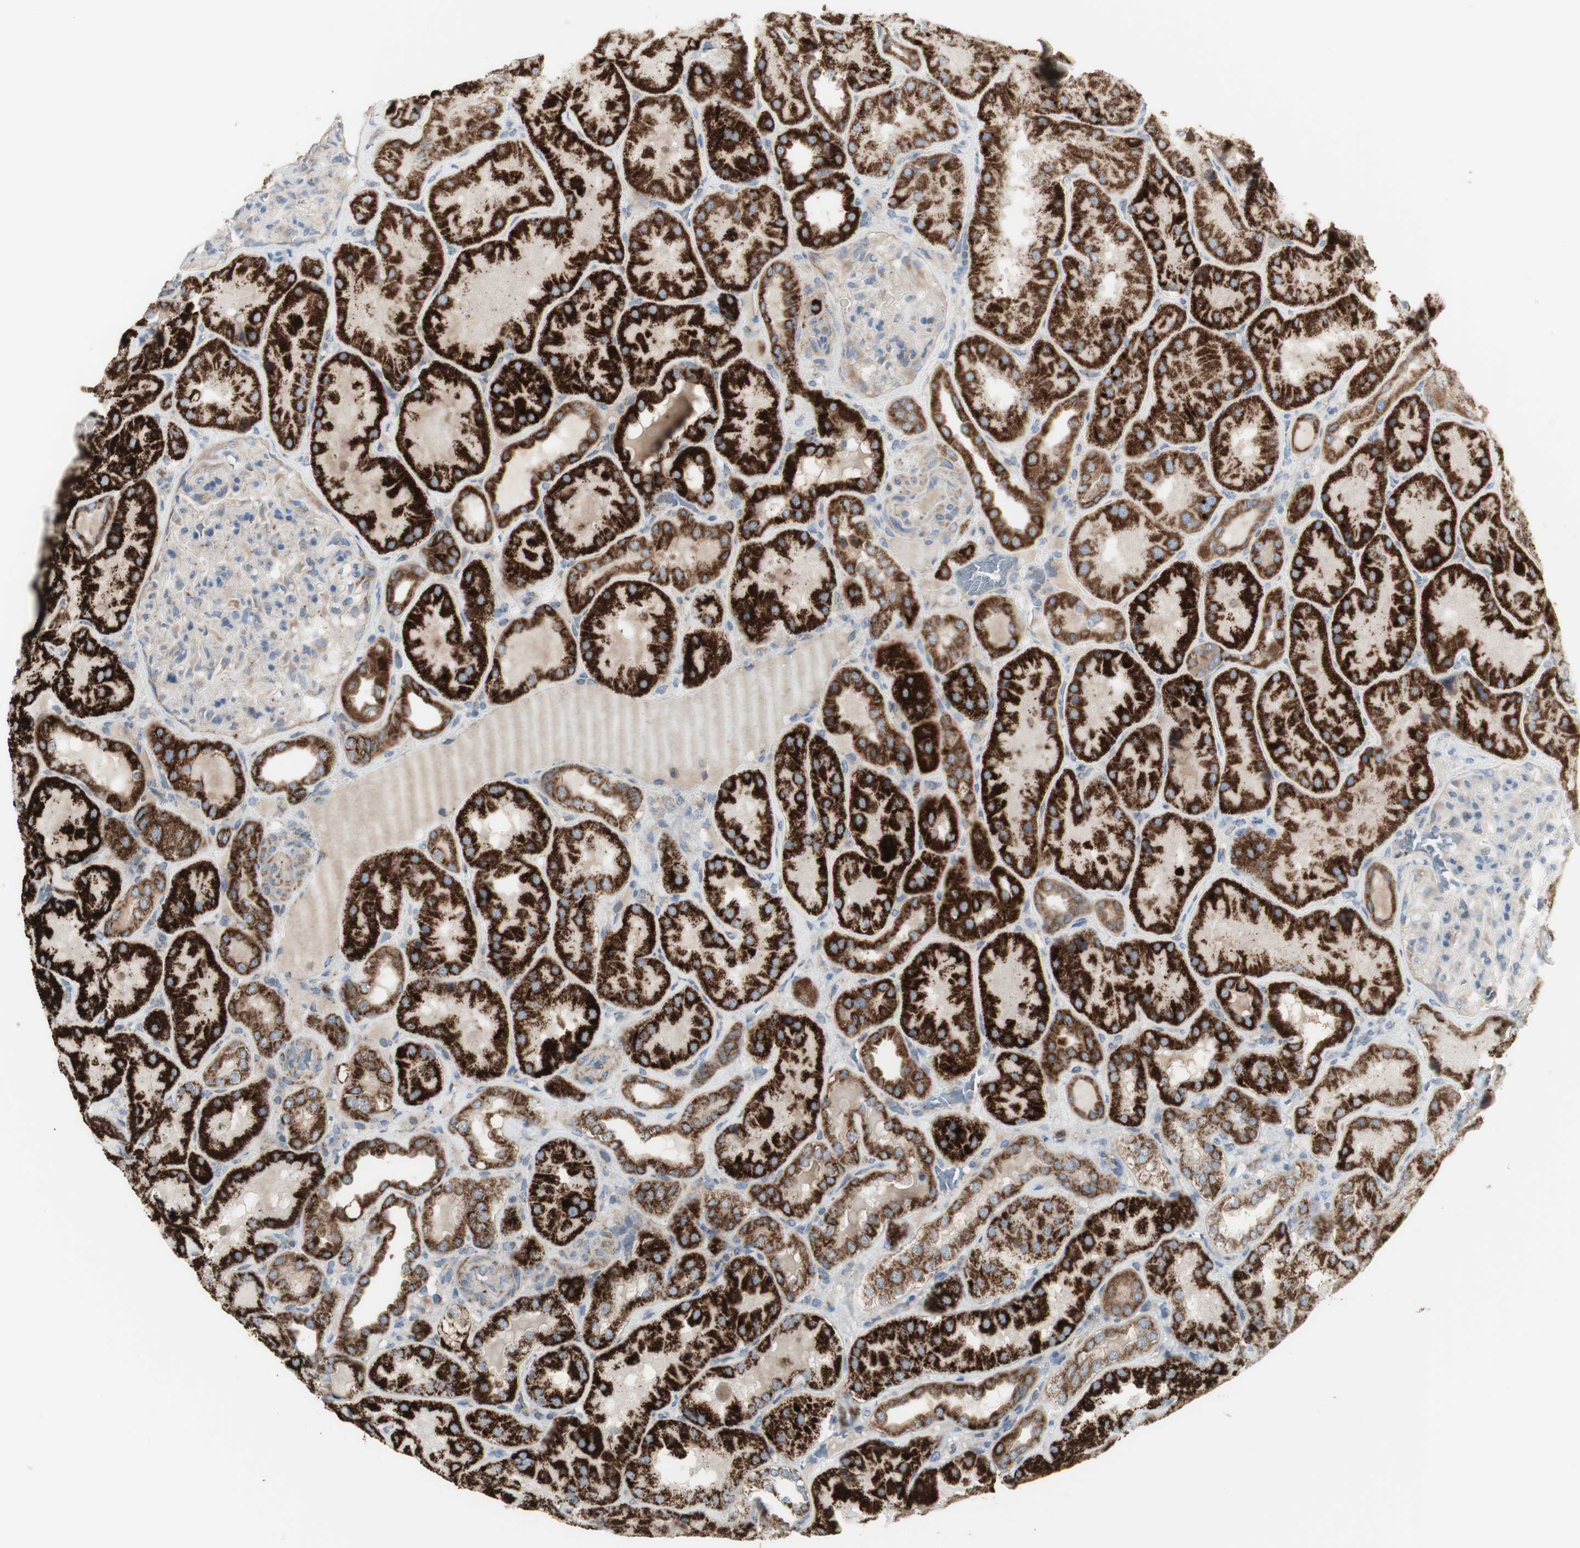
{"staining": {"intensity": "weak", "quantity": "25%-75%", "location": "cytoplasmic/membranous"}, "tissue": "kidney", "cell_type": "Cells in glomeruli", "image_type": "normal", "snomed": [{"axis": "morphology", "description": "Normal tissue, NOS"}, {"axis": "topography", "description": "Kidney"}], "caption": "Kidney stained with DAB (3,3'-diaminobenzidine) IHC demonstrates low levels of weak cytoplasmic/membranous positivity in about 25%-75% of cells in glomeruli. The staining was performed using DAB (3,3'-diaminobenzidine) to visualize the protein expression in brown, while the nuclei were stained in blue with hematoxylin (Magnification: 20x).", "gene": "C3orf52", "patient": {"sex": "female", "age": 56}}